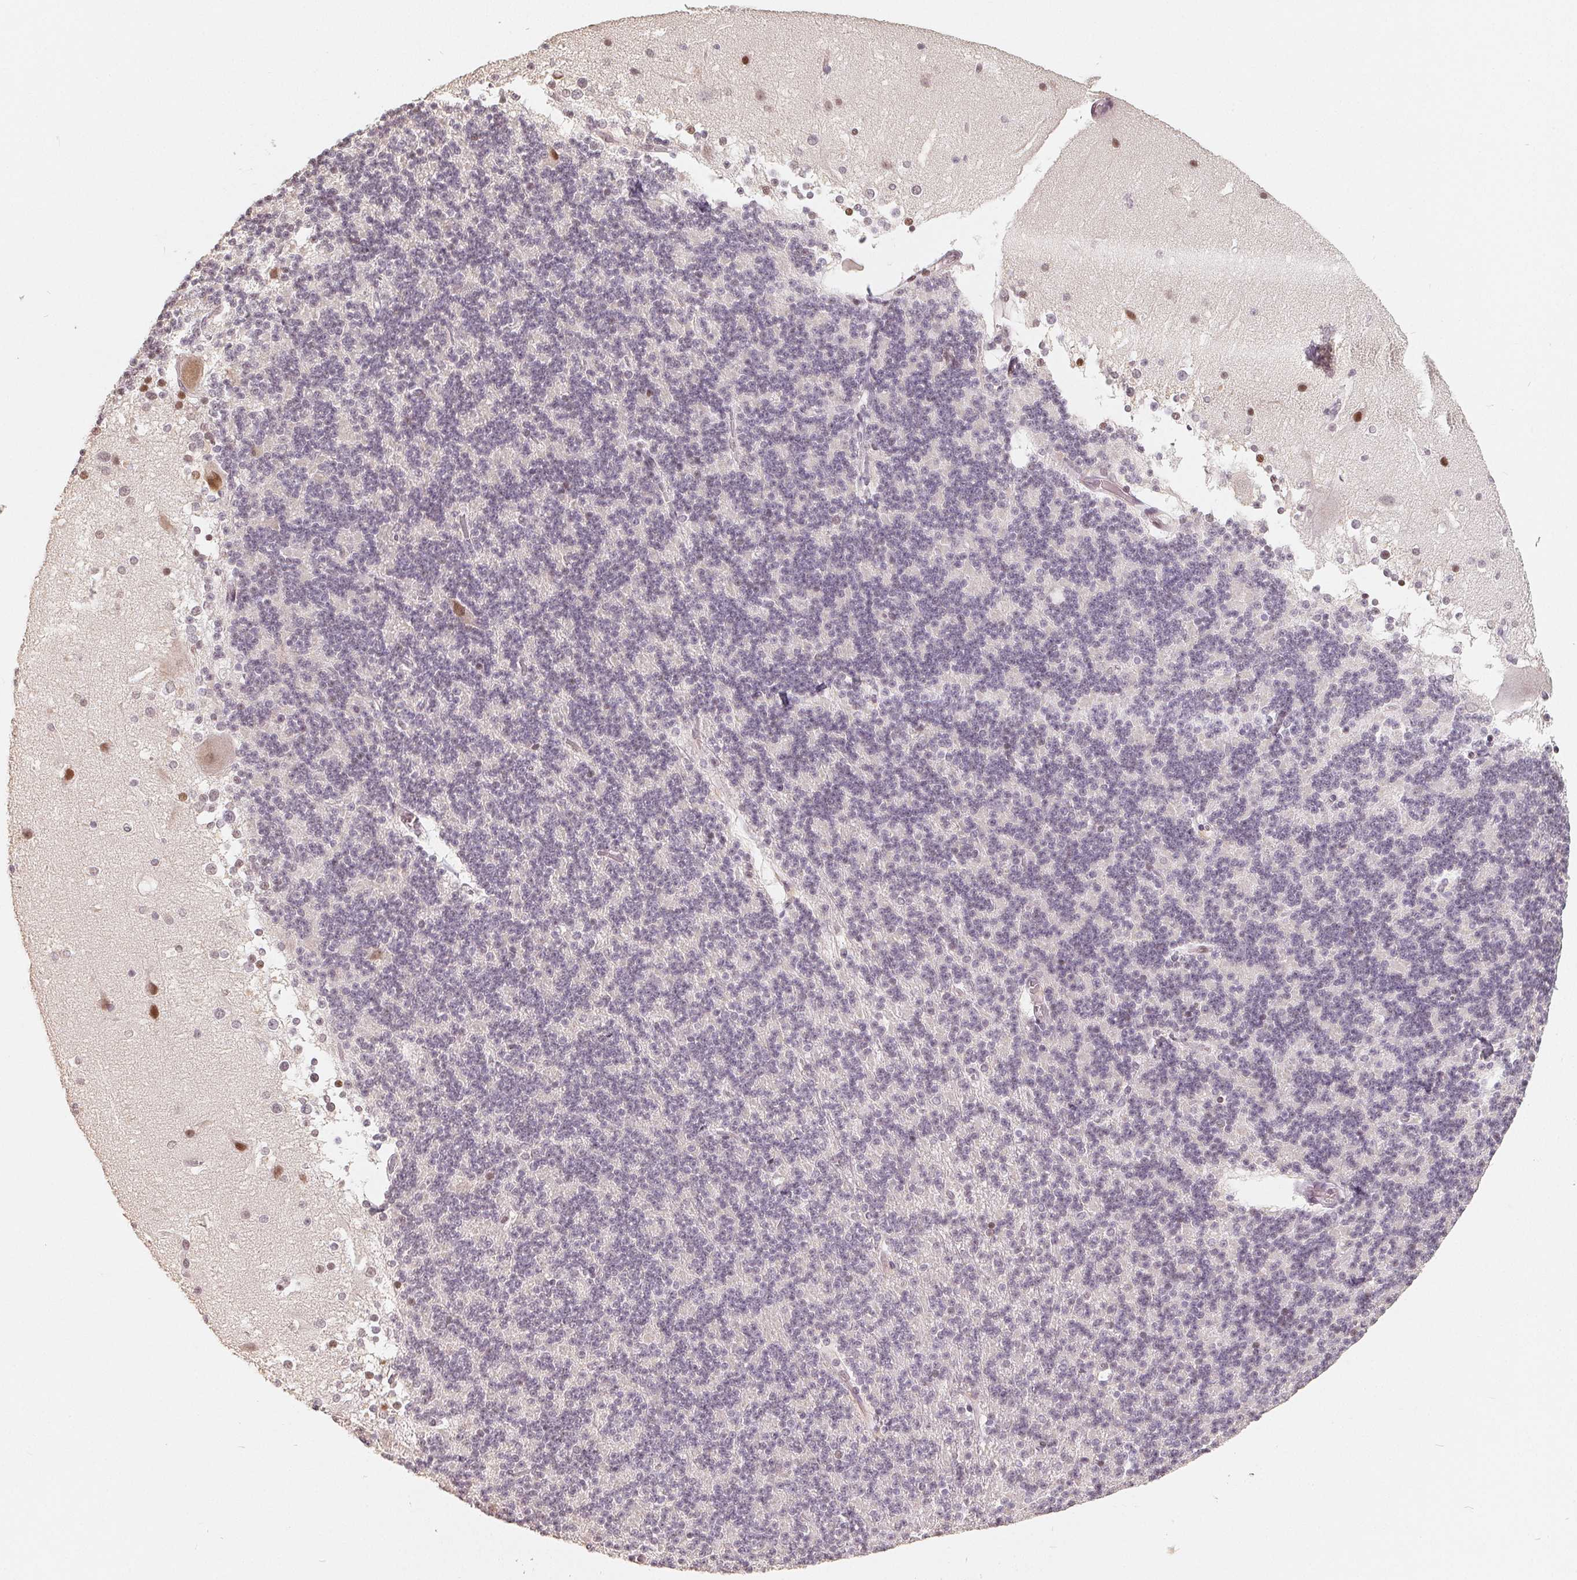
{"staining": {"intensity": "negative", "quantity": "none", "location": "none"}, "tissue": "cerebellum", "cell_type": "Cells in granular layer", "image_type": "normal", "snomed": [{"axis": "morphology", "description": "Normal tissue, NOS"}, {"axis": "topography", "description": "Cerebellum"}], "caption": "Cells in granular layer are negative for brown protein staining in unremarkable cerebellum. Brightfield microscopy of immunohistochemistry (IHC) stained with DAB (brown) and hematoxylin (blue), captured at high magnification.", "gene": "CCDC138", "patient": {"sex": "female", "age": 19}}